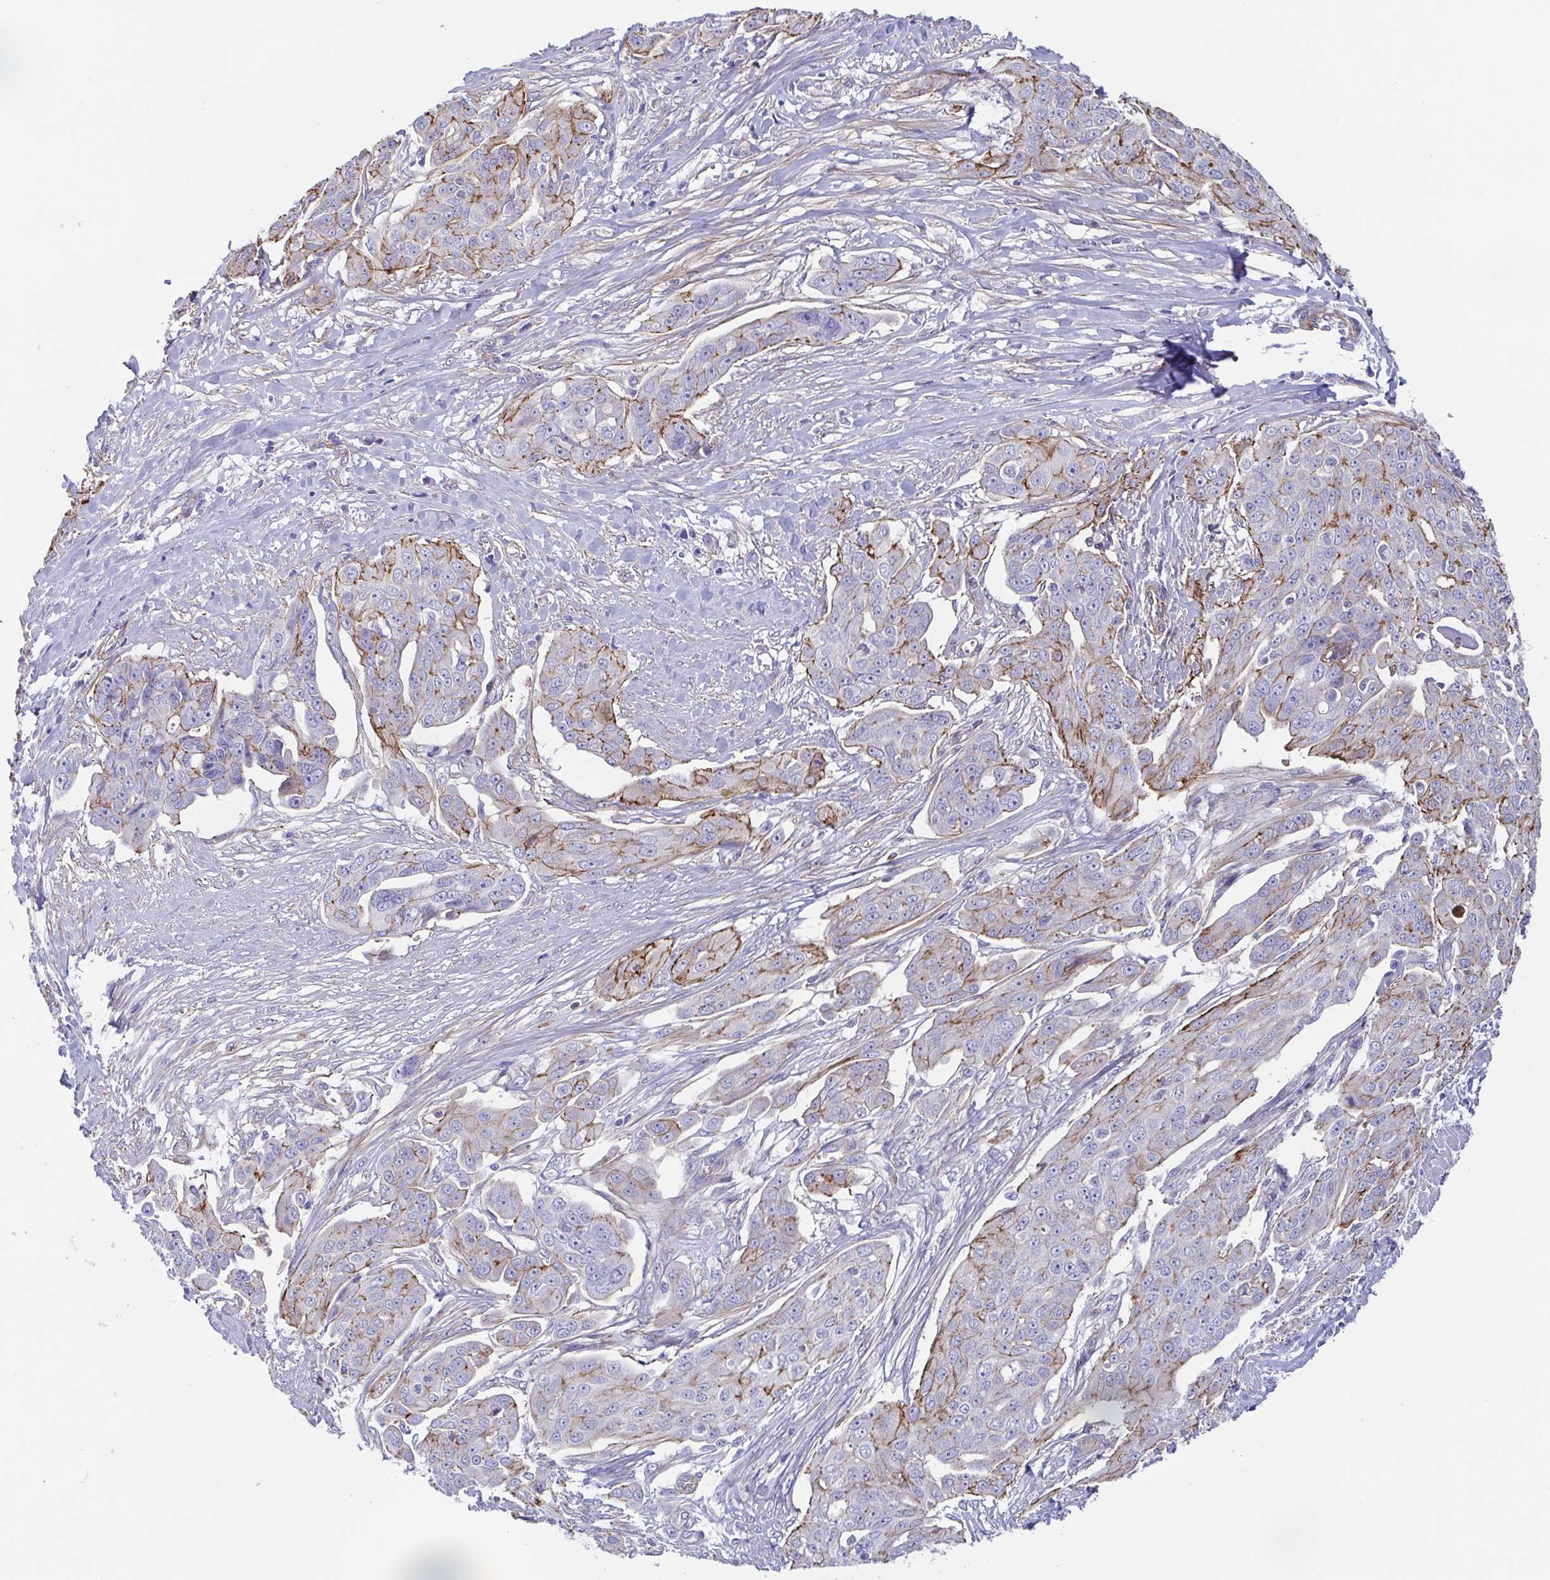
{"staining": {"intensity": "moderate", "quantity": "<25%", "location": "cytoplasmic/membranous"}, "tissue": "ovarian cancer", "cell_type": "Tumor cells", "image_type": "cancer", "snomed": [{"axis": "morphology", "description": "Carcinoma, endometroid"}, {"axis": "topography", "description": "Ovary"}], "caption": "Protein expression analysis of endometroid carcinoma (ovarian) displays moderate cytoplasmic/membranous staining in about <25% of tumor cells.", "gene": "TRAM2", "patient": {"sex": "female", "age": 70}}